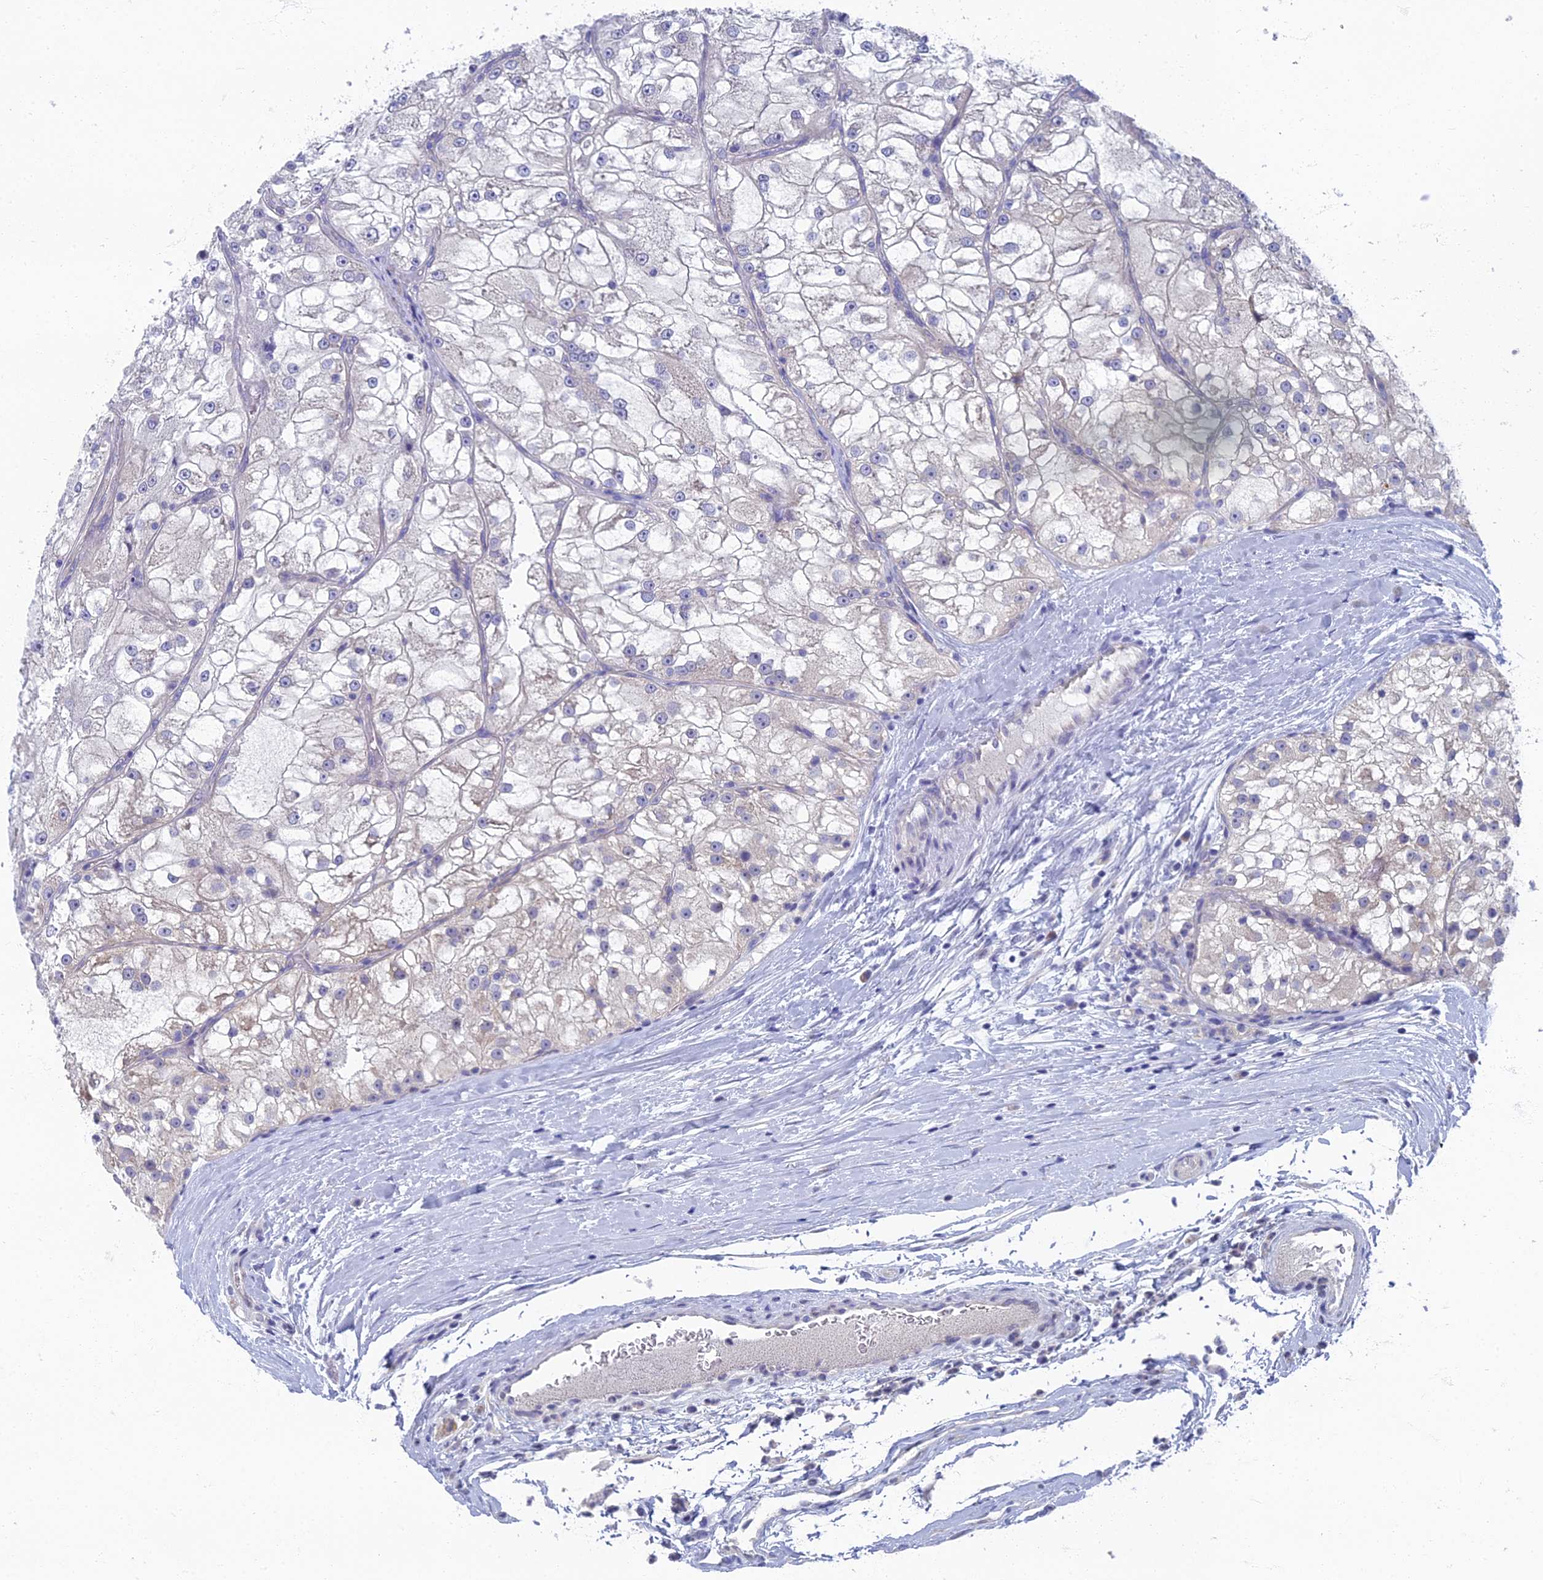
{"staining": {"intensity": "negative", "quantity": "none", "location": "none"}, "tissue": "renal cancer", "cell_type": "Tumor cells", "image_type": "cancer", "snomed": [{"axis": "morphology", "description": "Adenocarcinoma, NOS"}, {"axis": "topography", "description": "Kidney"}], "caption": "DAB (3,3'-diaminobenzidine) immunohistochemical staining of renal cancer reveals no significant staining in tumor cells.", "gene": "SPIN4", "patient": {"sex": "female", "age": 72}}